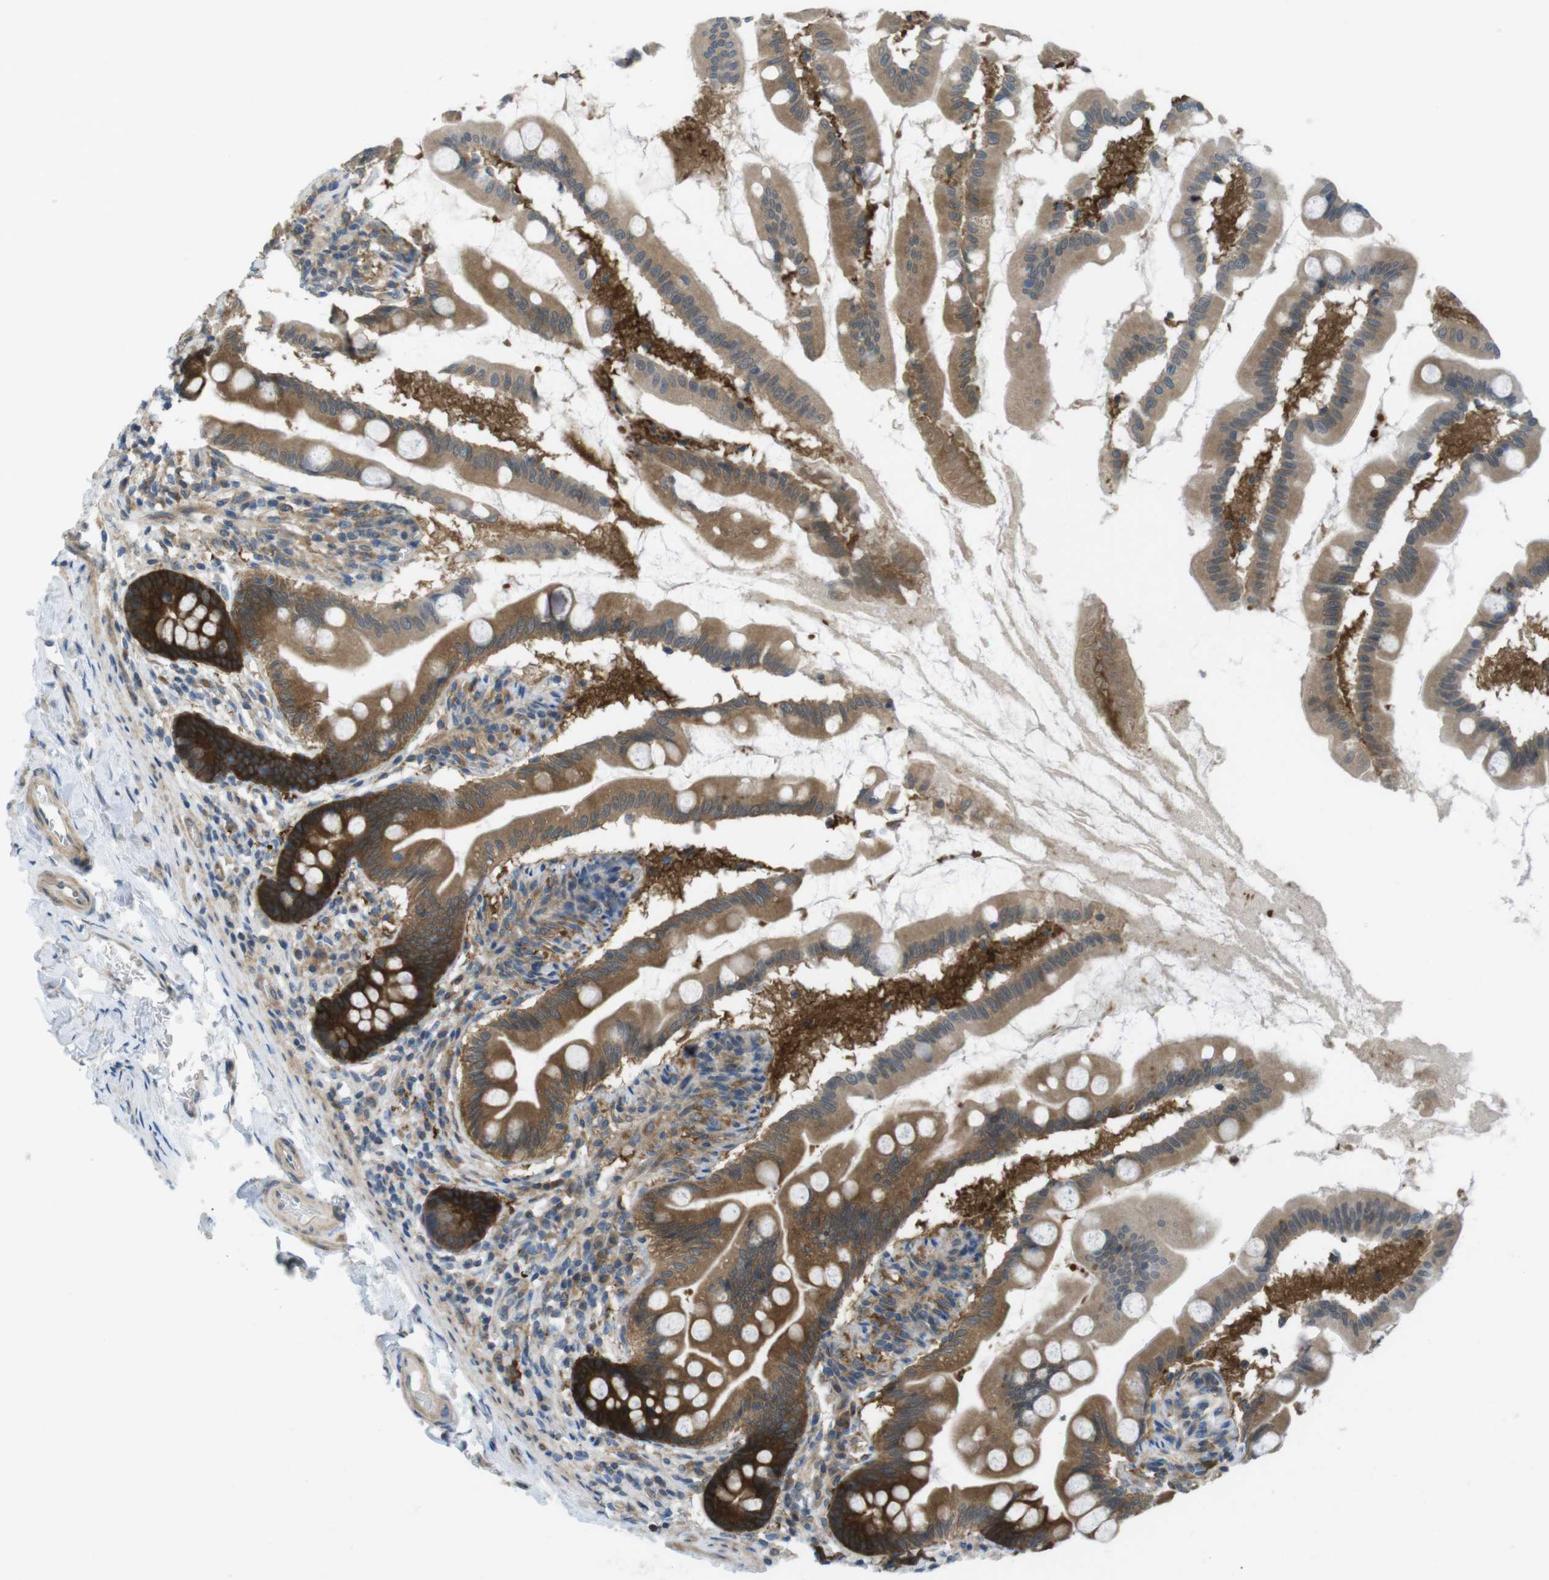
{"staining": {"intensity": "strong", "quantity": ">75%", "location": "cytoplasmic/membranous"}, "tissue": "small intestine", "cell_type": "Glandular cells", "image_type": "normal", "snomed": [{"axis": "morphology", "description": "Normal tissue, NOS"}, {"axis": "topography", "description": "Small intestine"}], "caption": "IHC photomicrograph of unremarkable human small intestine stained for a protein (brown), which demonstrates high levels of strong cytoplasmic/membranous staining in approximately >75% of glandular cells.", "gene": "MTHFD1L", "patient": {"sex": "female", "age": 56}}